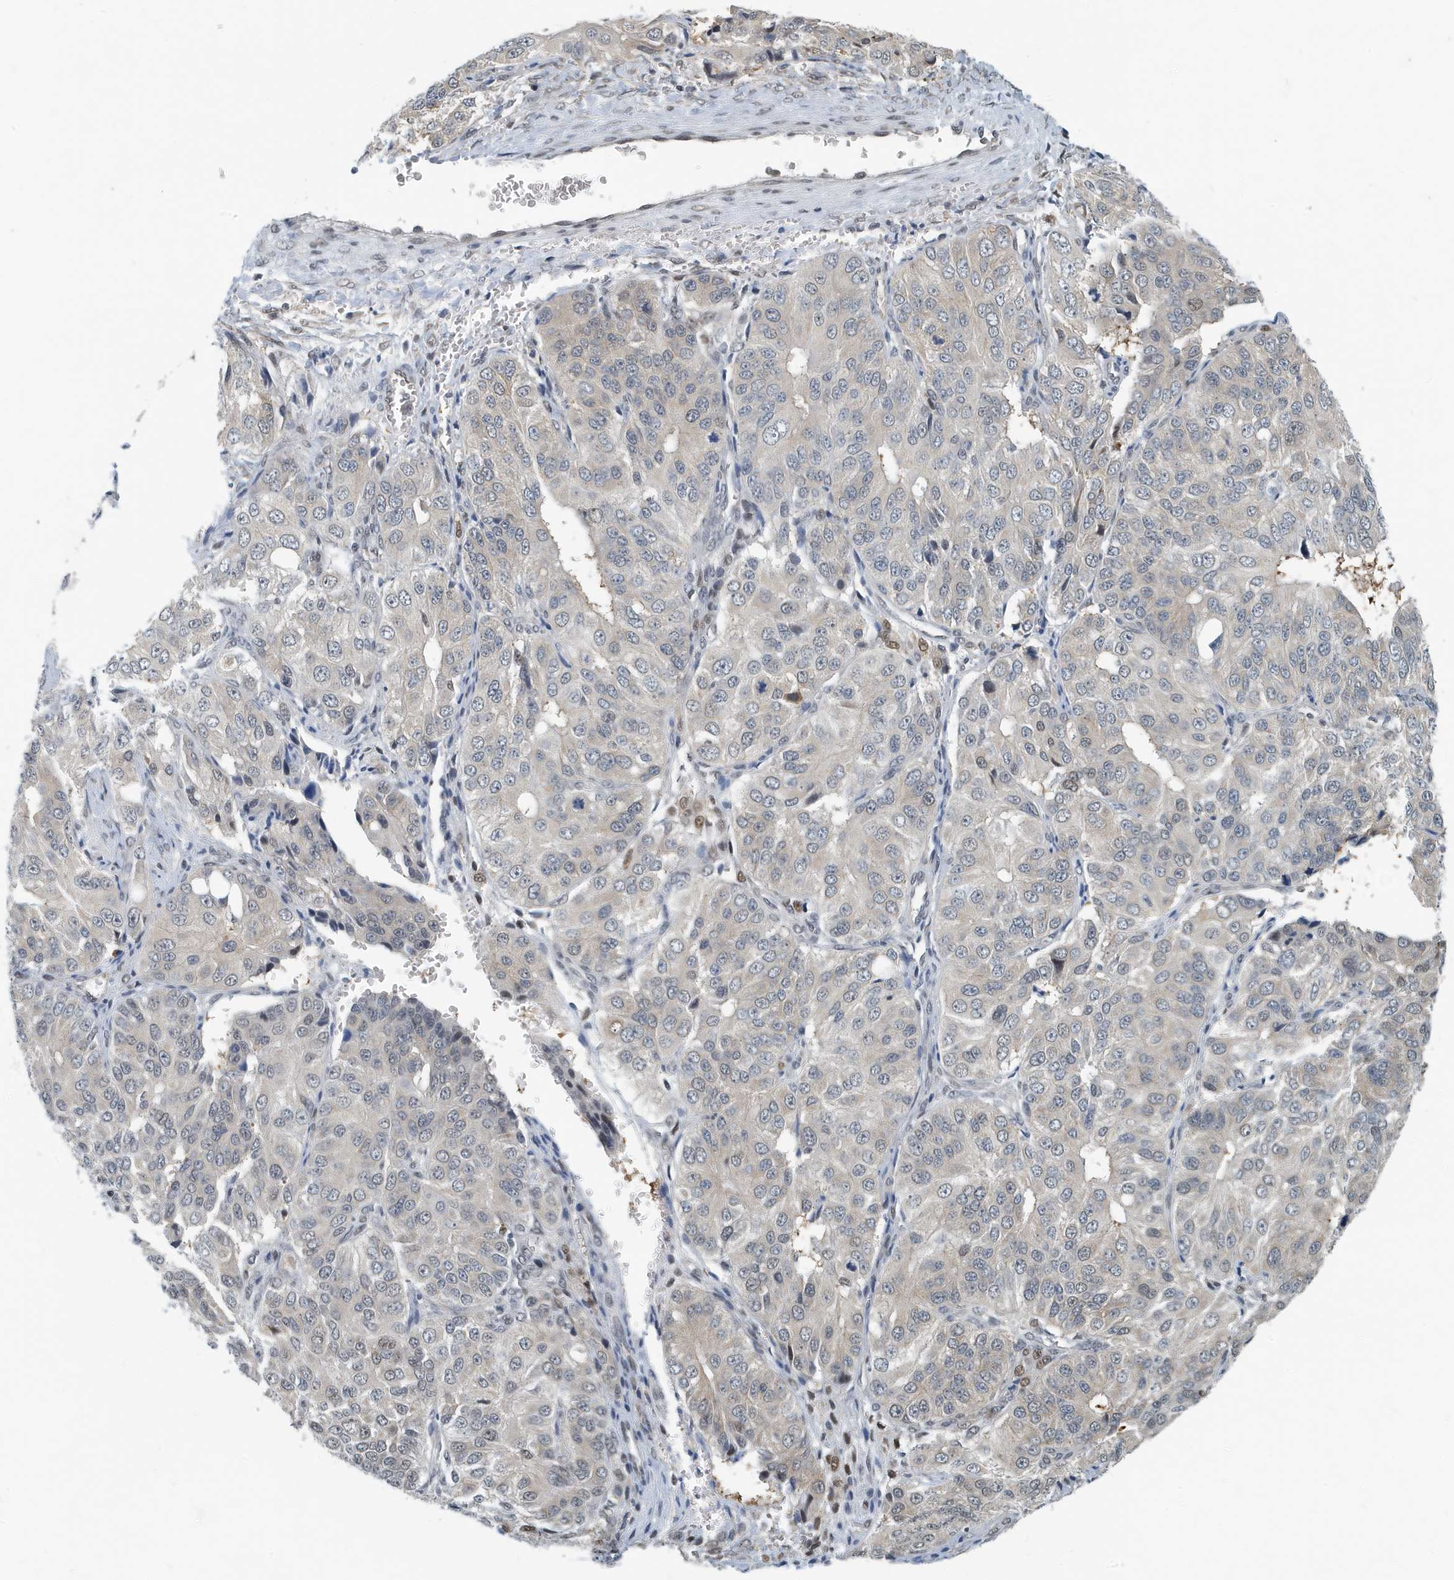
{"staining": {"intensity": "weak", "quantity": "<25%", "location": "cytoplasmic/membranous,nuclear"}, "tissue": "ovarian cancer", "cell_type": "Tumor cells", "image_type": "cancer", "snomed": [{"axis": "morphology", "description": "Carcinoma, endometroid"}, {"axis": "topography", "description": "Ovary"}], "caption": "Tumor cells show no significant expression in ovarian cancer (endometroid carcinoma).", "gene": "KIF15", "patient": {"sex": "female", "age": 51}}